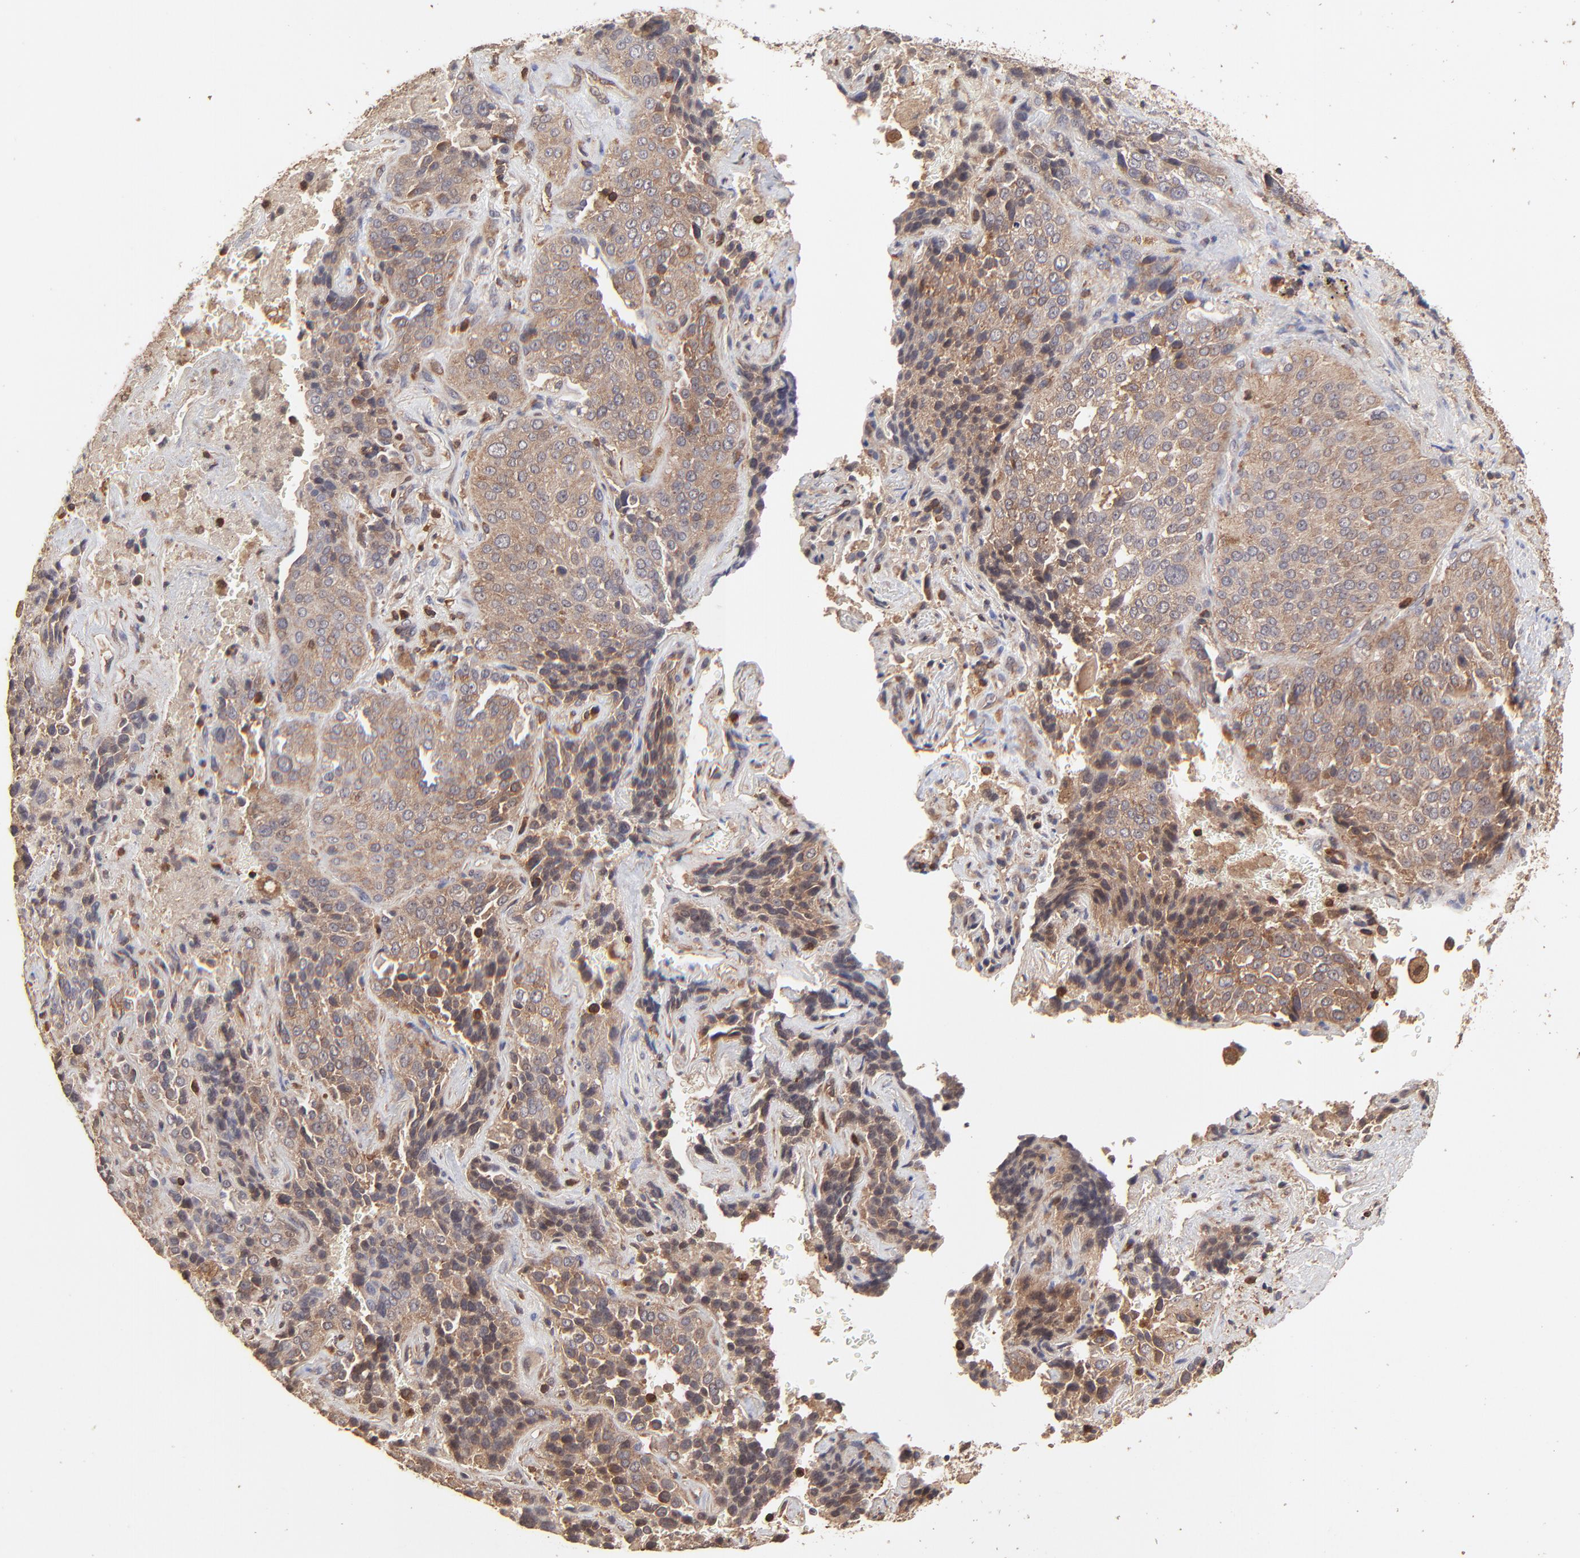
{"staining": {"intensity": "moderate", "quantity": ">75%", "location": "cytoplasmic/membranous"}, "tissue": "lung cancer", "cell_type": "Tumor cells", "image_type": "cancer", "snomed": [{"axis": "morphology", "description": "Squamous cell carcinoma, NOS"}, {"axis": "topography", "description": "Lung"}], "caption": "Tumor cells demonstrate medium levels of moderate cytoplasmic/membranous expression in approximately >75% of cells in human lung cancer.", "gene": "STON2", "patient": {"sex": "male", "age": 54}}